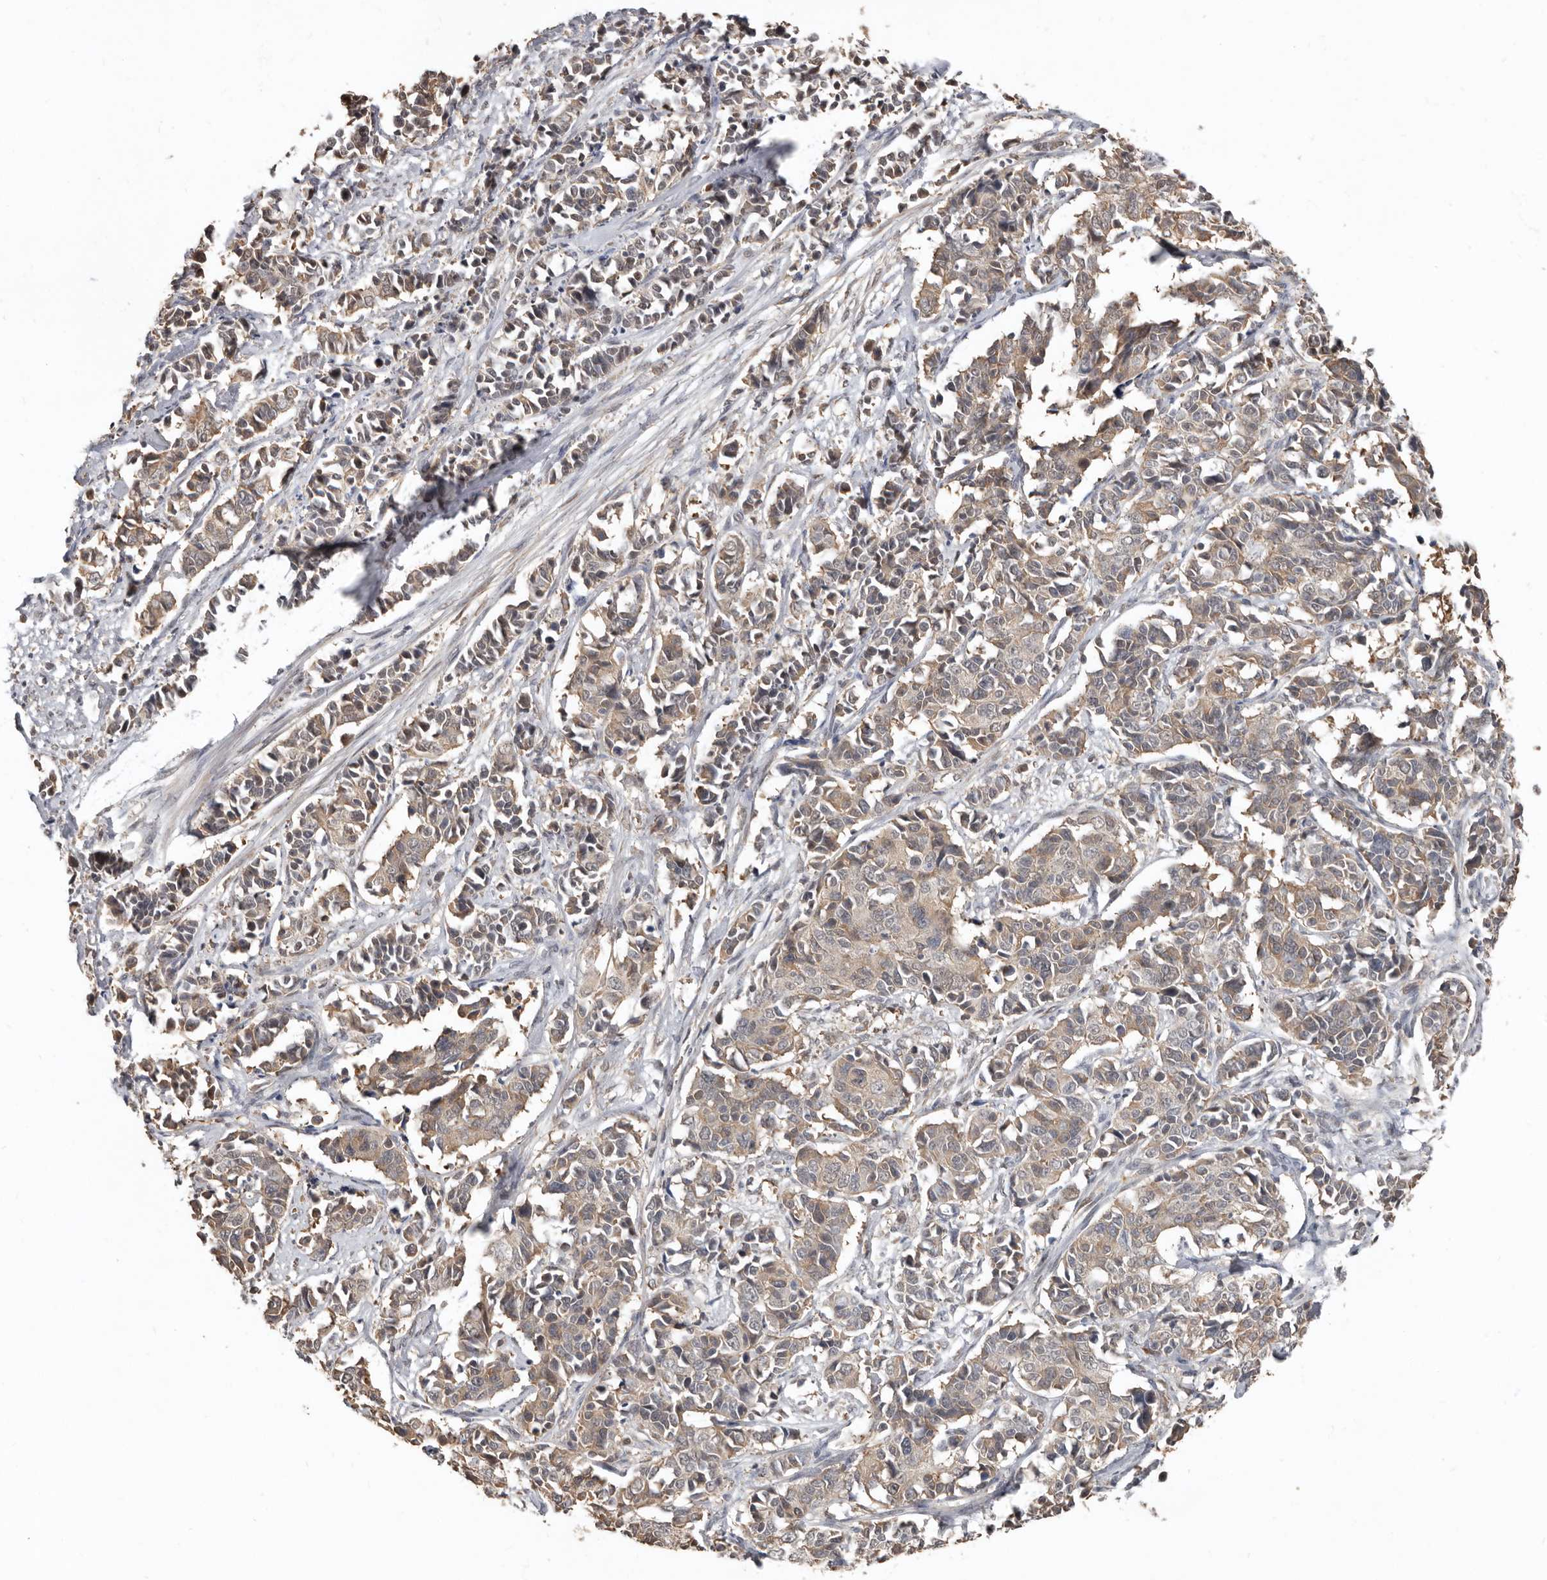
{"staining": {"intensity": "weak", "quantity": ">75%", "location": "cytoplasmic/membranous"}, "tissue": "cervical cancer", "cell_type": "Tumor cells", "image_type": "cancer", "snomed": [{"axis": "morphology", "description": "Normal tissue, NOS"}, {"axis": "morphology", "description": "Squamous cell carcinoma, NOS"}, {"axis": "topography", "description": "Cervix"}], "caption": "IHC of squamous cell carcinoma (cervical) reveals low levels of weak cytoplasmic/membranous staining in about >75% of tumor cells.", "gene": "LRGUK", "patient": {"sex": "female", "age": 35}}